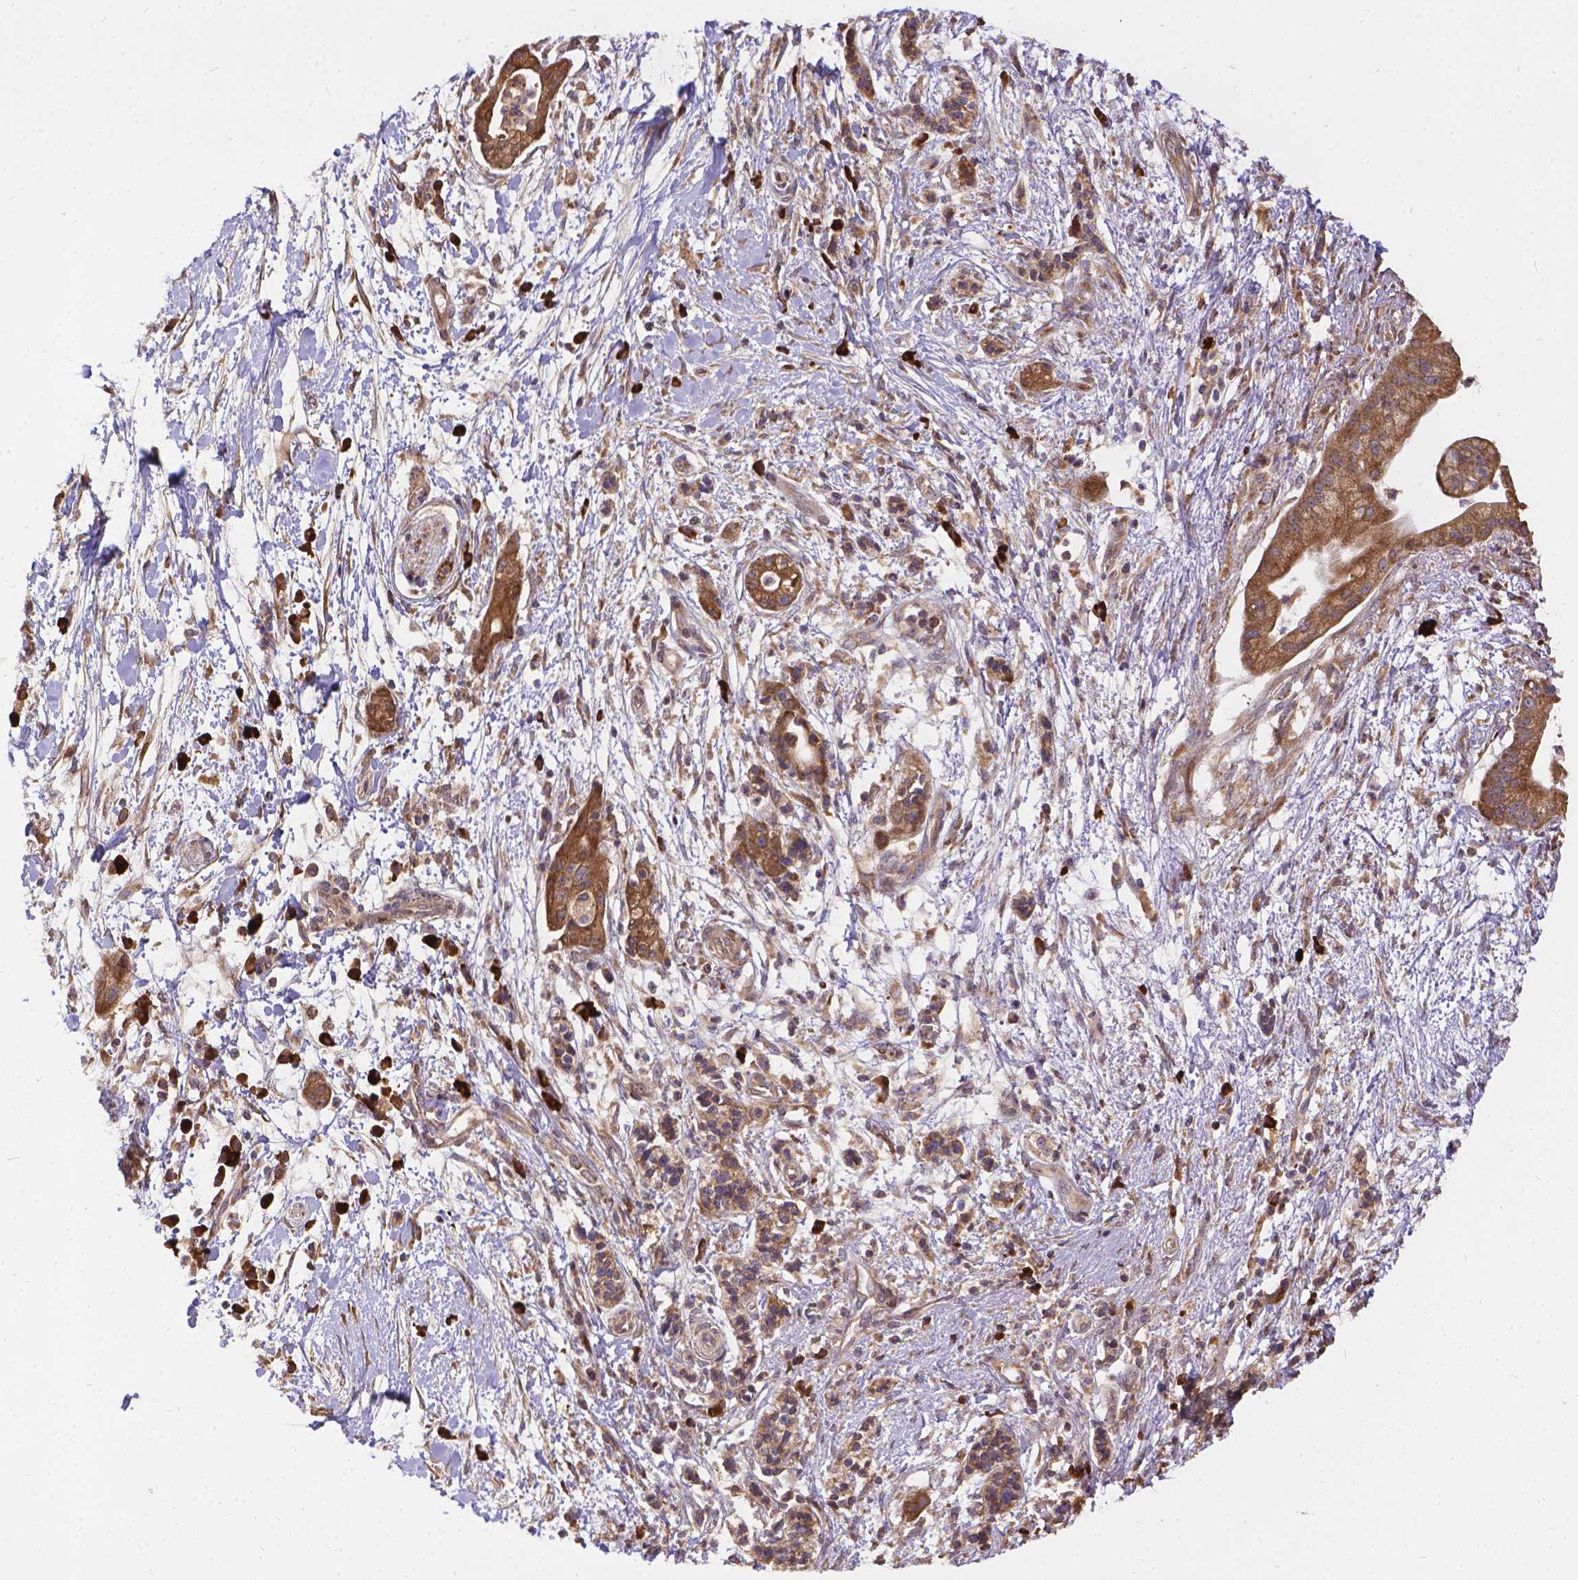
{"staining": {"intensity": "moderate", "quantity": ">75%", "location": "cytoplasmic/membranous"}, "tissue": "pancreatic cancer", "cell_type": "Tumor cells", "image_type": "cancer", "snomed": [{"axis": "morphology", "description": "Normal tissue, NOS"}, {"axis": "morphology", "description": "Adenocarcinoma, NOS"}, {"axis": "topography", "description": "Lymph node"}, {"axis": "topography", "description": "Pancreas"}], "caption": "Pancreatic cancer (adenocarcinoma) tissue demonstrates moderate cytoplasmic/membranous expression in approximately >75% of tumor cells Nuclei are stained in blue.", "gene": "DENND6A", "patient": {"sex": "female", "age": 58}}